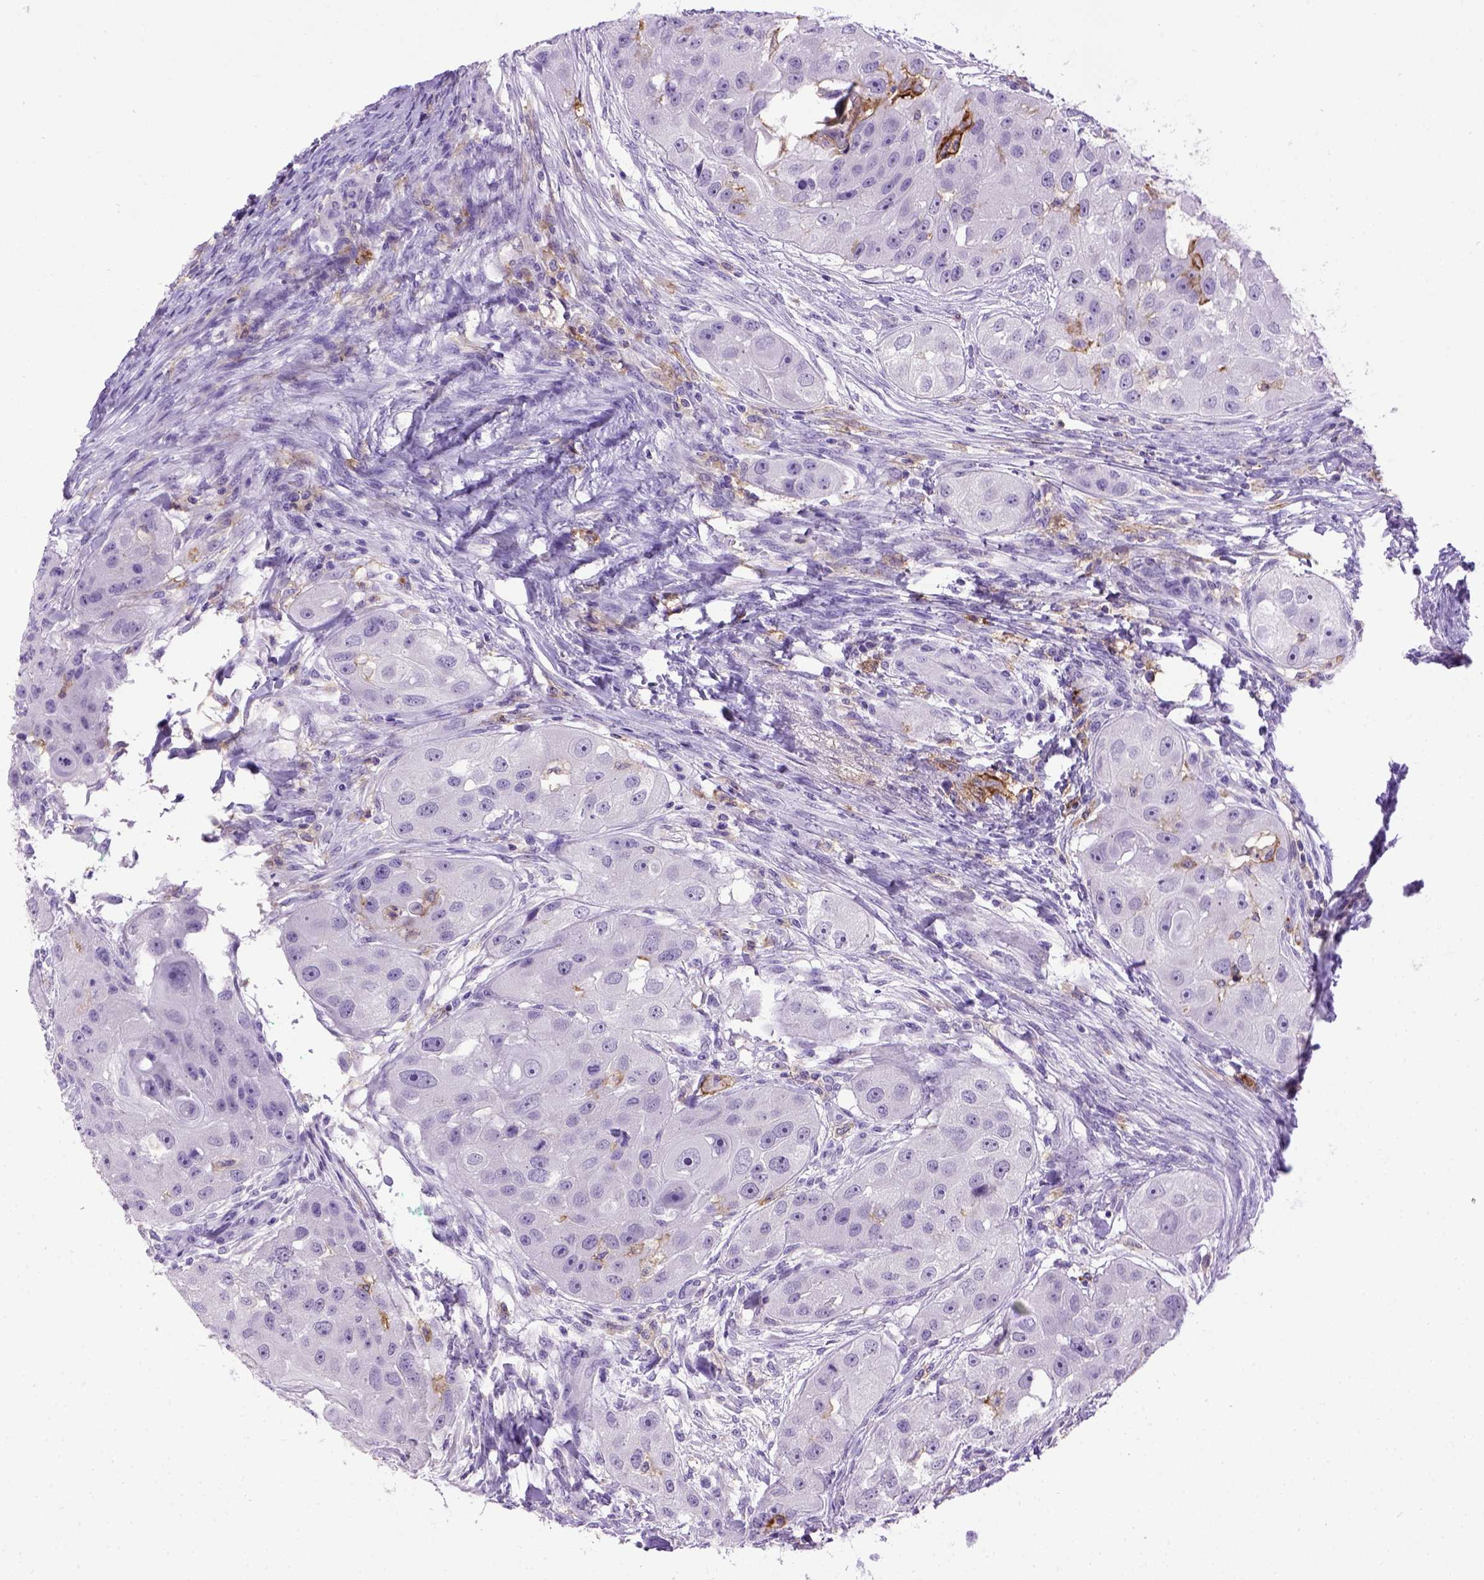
{"staining": {"intensity": "negative", "quantity": "none", "location": "none"}, "tissue": "head and neck cancer", "cell_type": "Tumor cells", "image_type": "cancer", "snomed": [{"axis": "morphology", "description": "Squamous cell carcinoma, NOS"}, {"axis": "topography", "description": "Head-Neck"}], "caption": "A histopathology image of head and neck cancer (squamous cell carcinoma) stained for a protein shows no brown staining in tumor cells.", "gene": "ITGAX", "patient": {"sex": "male", "age": 51}}